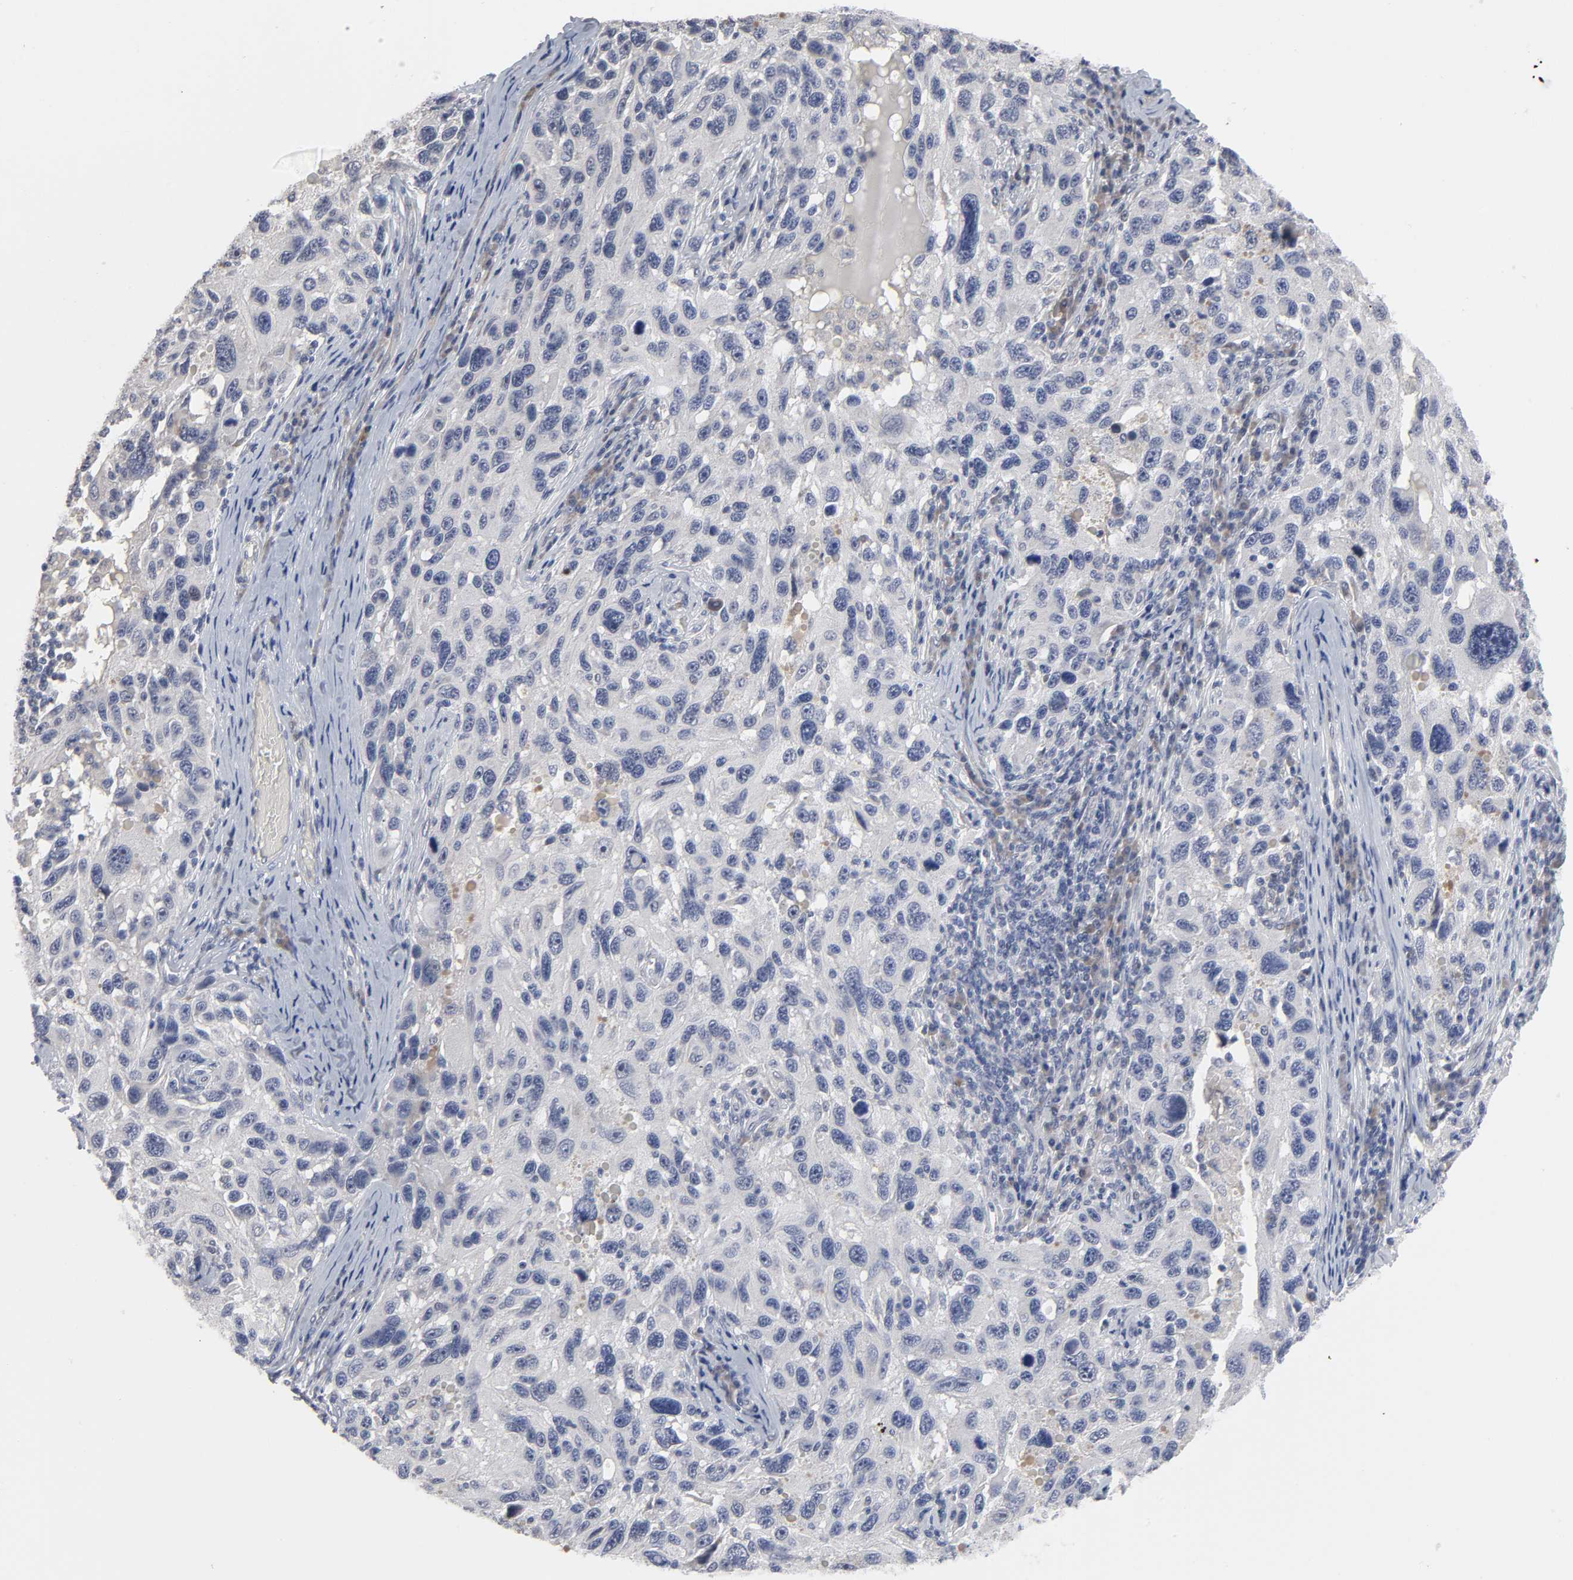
{"staining": {"intensity": "negative", "quantity": "none", "location": "none"}, "tissue": "melanoma", "cell_type": "Tumor cells", "image_type": "cancer", "snomed": [{"axis": "morphology", "description": "Malignant melanoma, NOS"}, {"axis": "topography", "description": "Skin"}], "caption": "High power microscopy histopathology image of an immunohistochemistry image of melanoma, revealing no significant expression in tumor cells.", "gene": "HNF4A", "patient": {"sex": "male", "age": 53}}